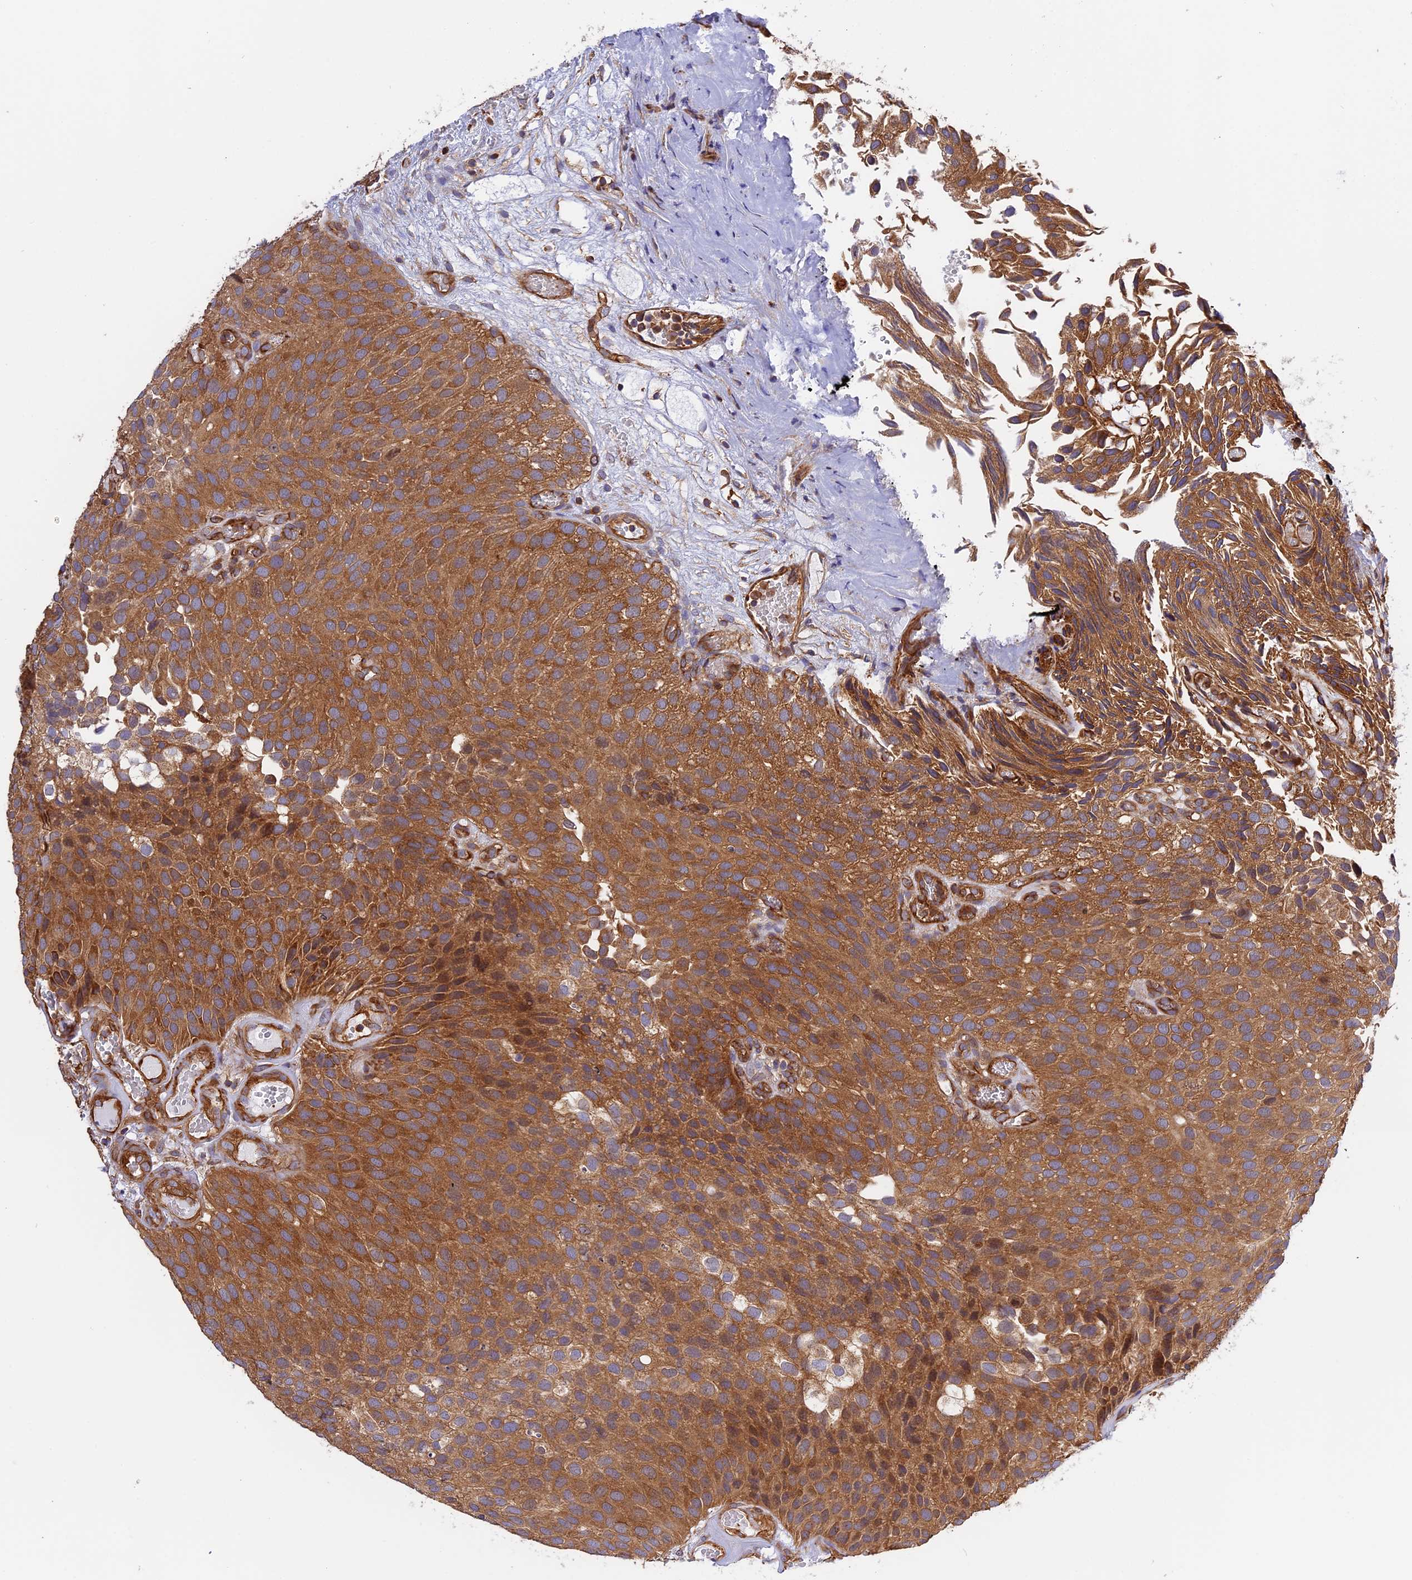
{"staining": {"intensity": "strong", "quantity": ">75%", "location": "cytoplasmic/membranous"}, "tissue": "urothelial cancer", "cell_type": "Tumor cells", "image_type": "cancer", "snomed": [{"axis": "morphology", "description": "Urothelial carcinoma, Low grade"}, {"axis": "topography", "description": "Urinary bladder"}], "caption": "The image exhibits immunohistochemical staining of urothelial cancer. There is strong cytoplasmic/membranous staining is appreciated in approximately >75% of tumor cells. The staining was performed using DAB, with brown indicating positive protein expression. Nuclei are stained blue with hematoxylin.", "gene": "C5orf22", "patient": {"sex": "male", "age": 89}}